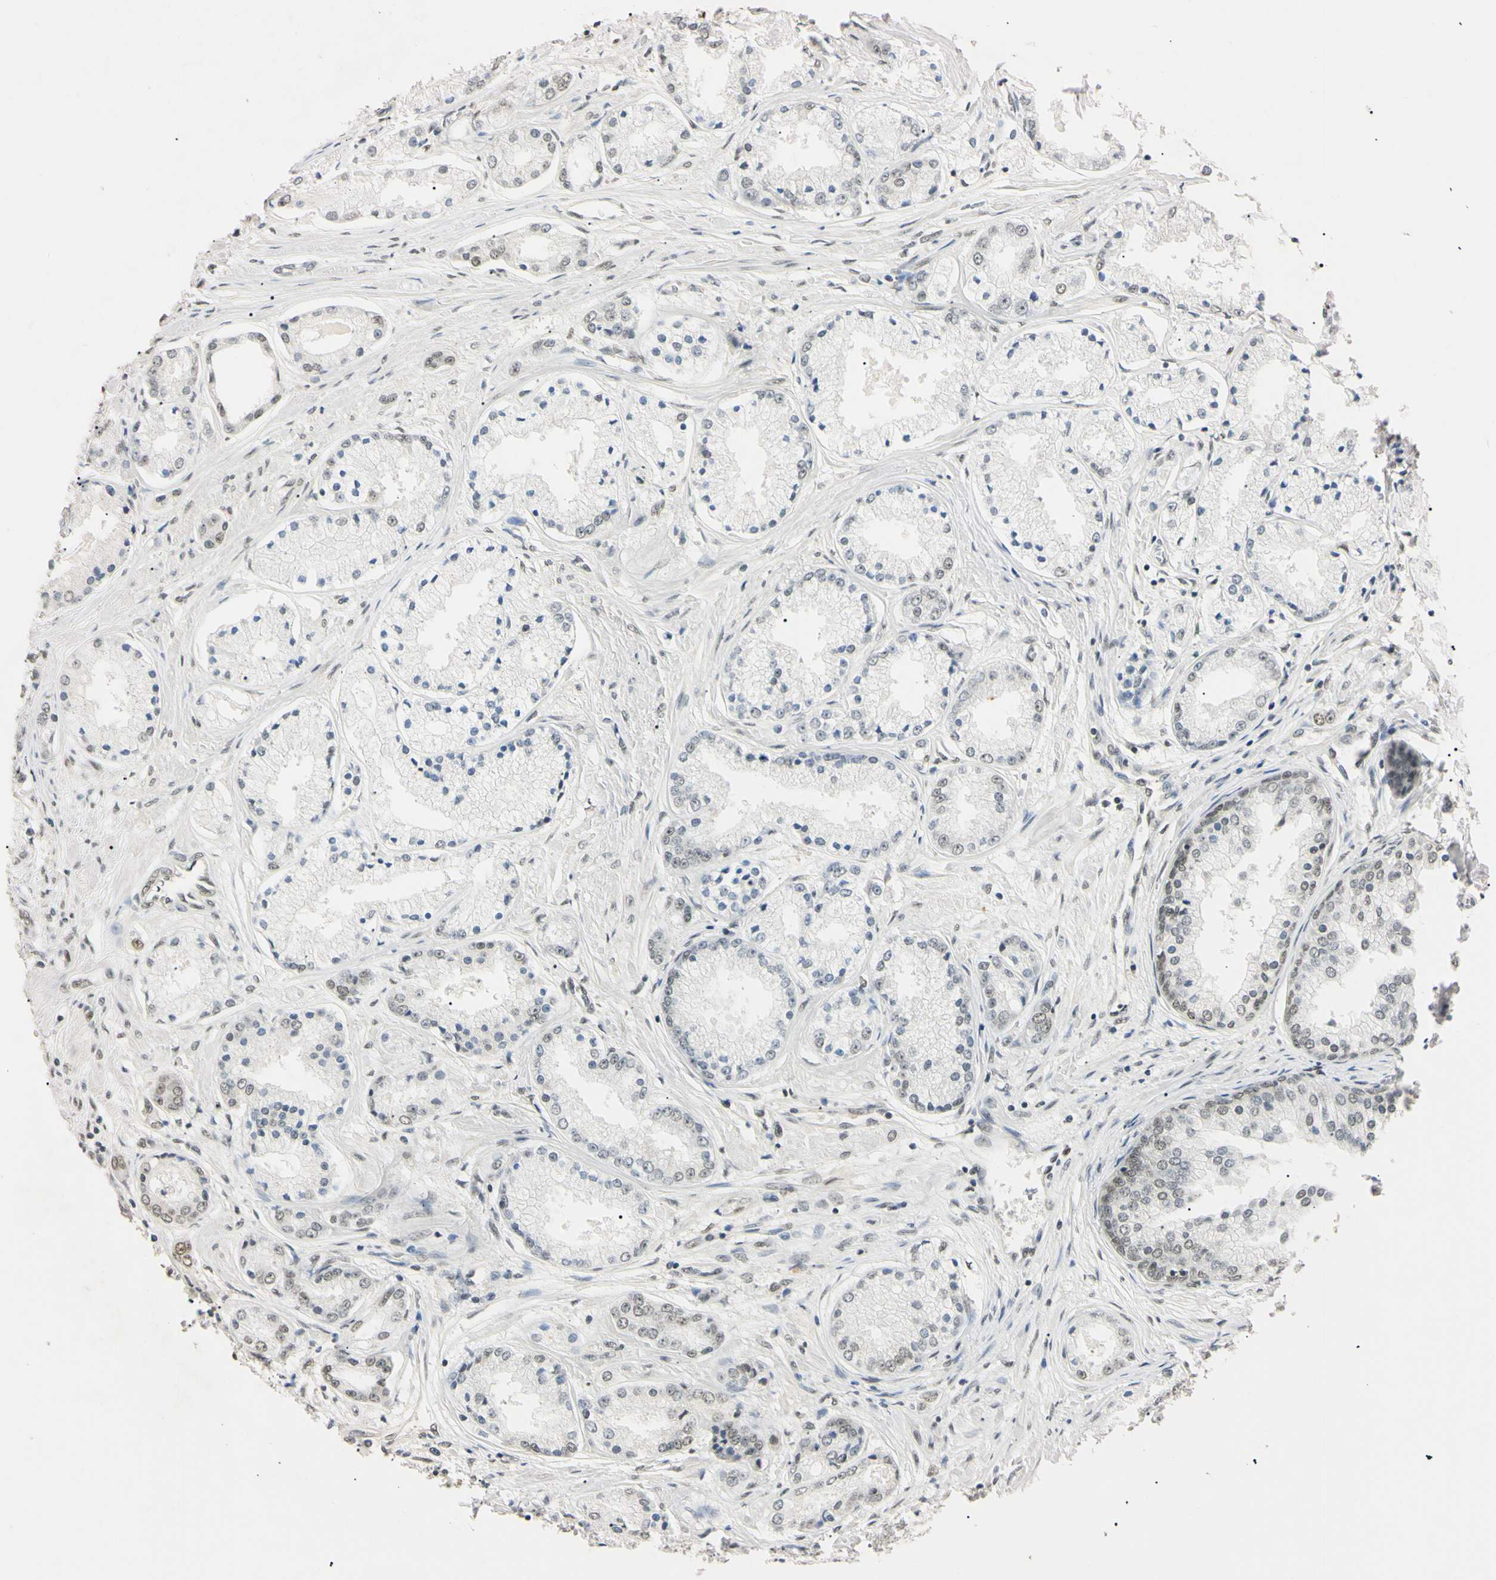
{"staining": {"intensity": "weak", "quantity": "<25%", "location": "nuclear"}, "tissue": "prostate cancer", "cell_type": "Tumor cells", "image_type": "cancer", "snomed": [{"axis": "morphology", "description": "Adenocarcinoma, High grade"}, {"axis": "topography", "description": "Prostate"}], "caption": "Tumor cells are negative for protein expression in human high-grade adenocarcinoma (prostate).", "gene": "SMARCA5", "patient": {"sex": "male", "age": 59}}